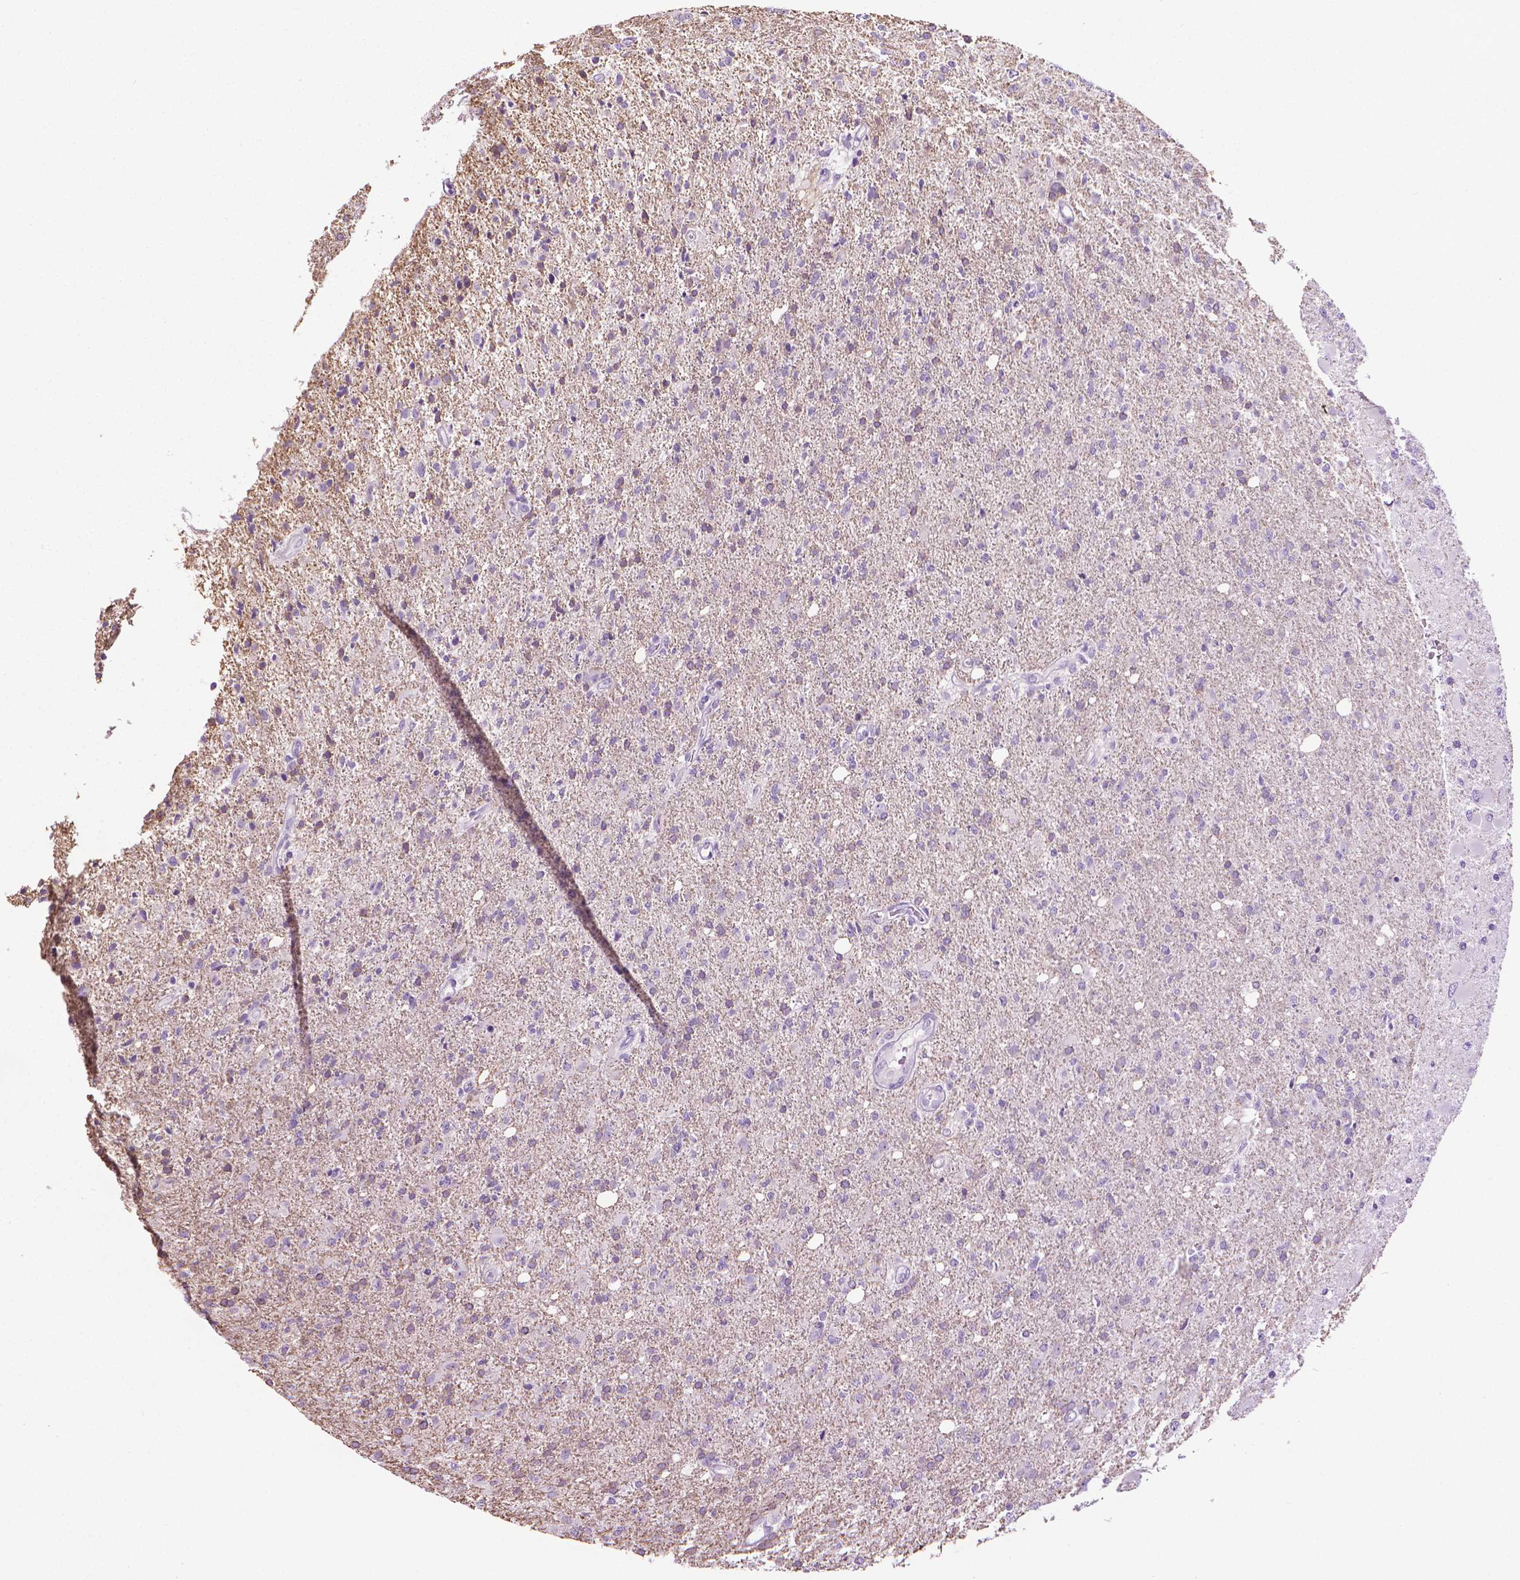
{"staining": {"intensity": "negative", "quantity": "none", "location": "none"}, "tissue": "glioma", "cell_type": "Tumor cells", "image_type": "cancer", "snomed": [{"axis": "morphology", "description": "Glioma, malignant, High grade"}, {"axis": "topography", "description": "Cerebral cortex"}], "caption": "Micrograph shows no protein expression in tumor cells of high-grade glioma (malignant) tissue.", "gene": "DNAI7", "patient": {"sex": "male", "age": 70}}